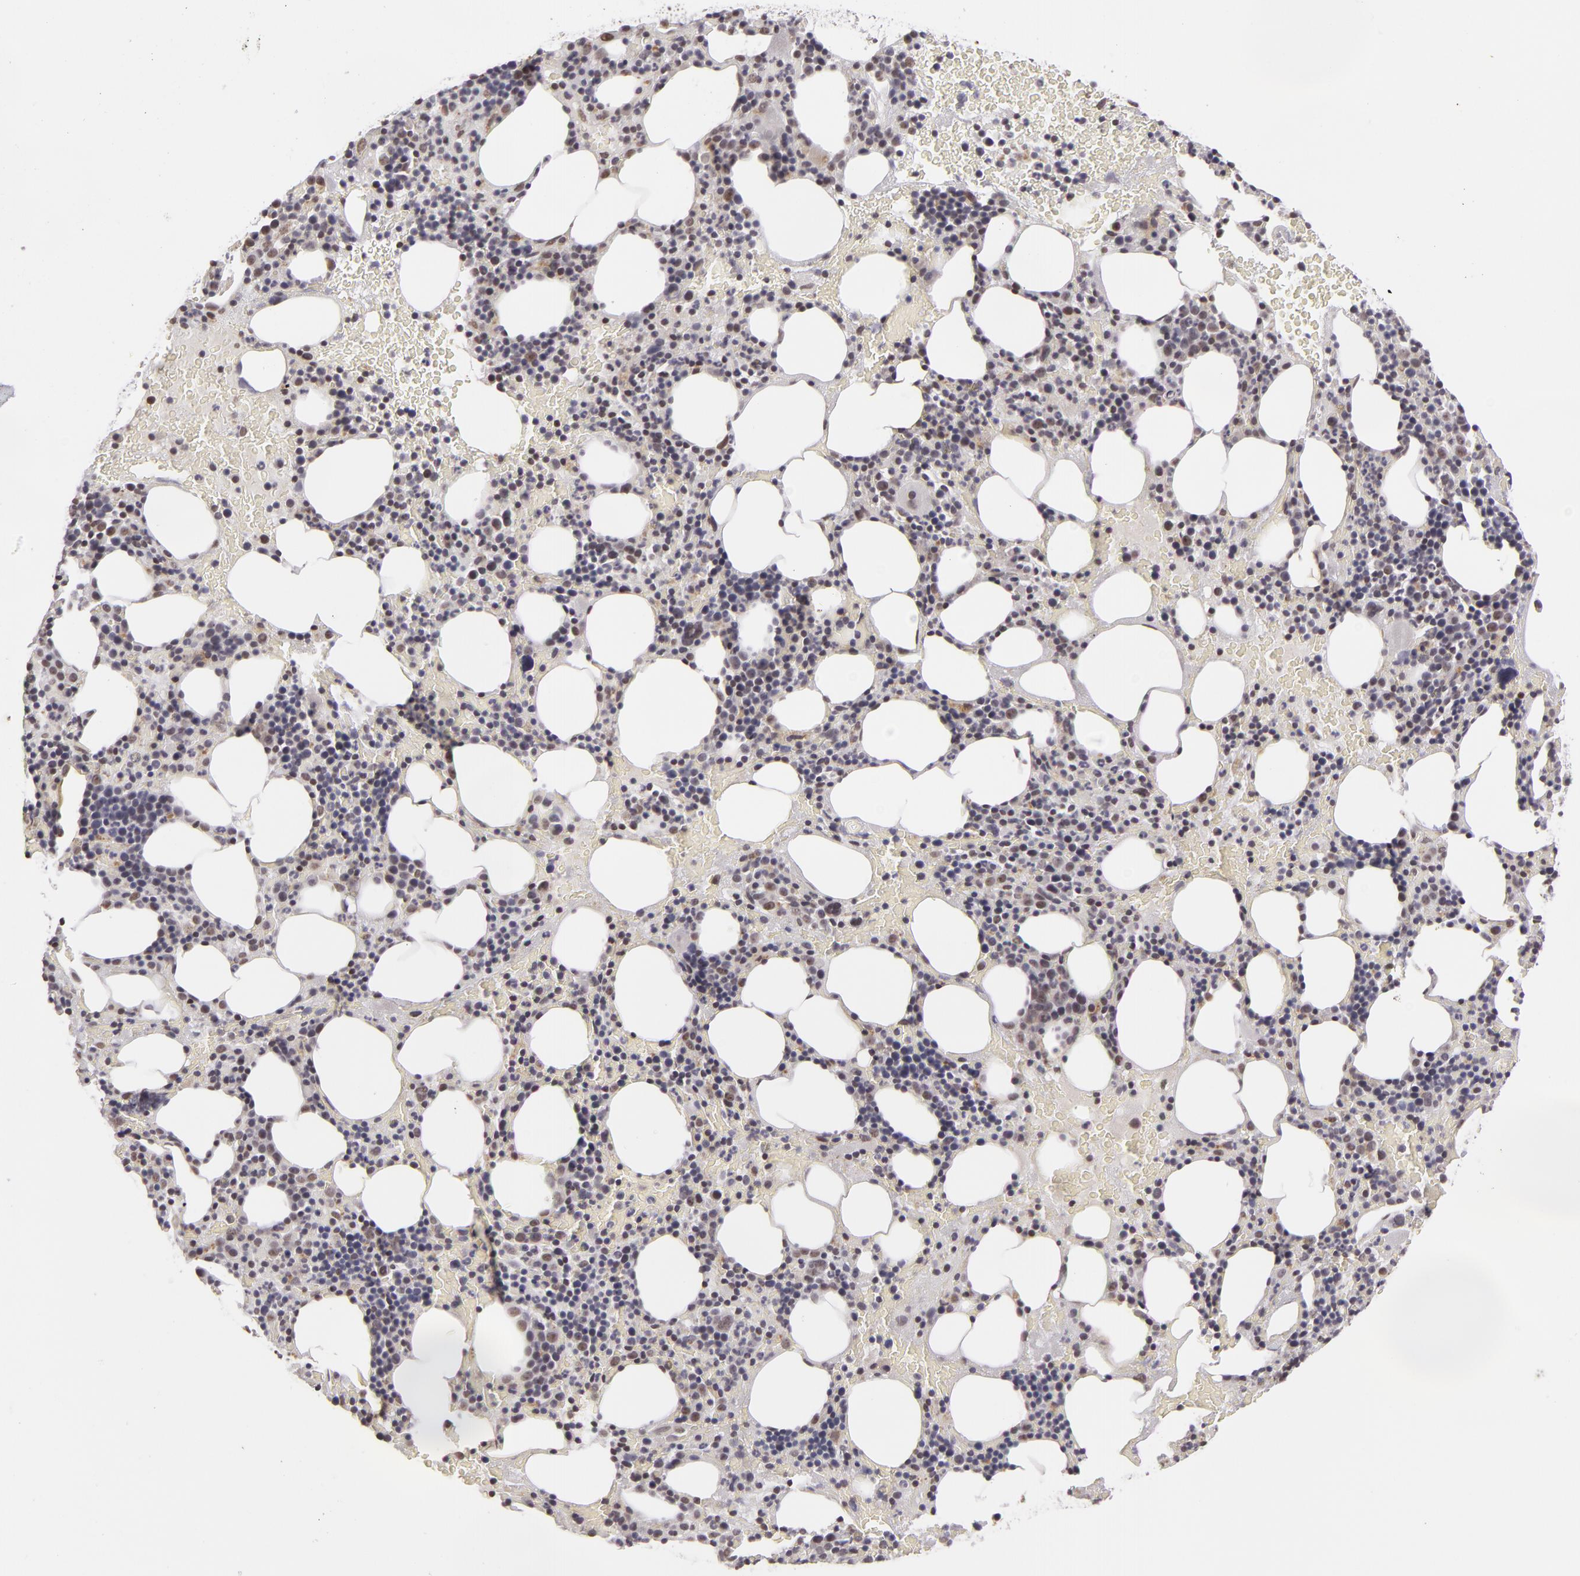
{"staining": {"intensity": "weak", "quantity": "<25%", "location": "nuclear"}, "tissue": "bone marrow", "cell_type": "Hematopoietic cells", "image_type": "normal", "snomed": [{"axis": "morphology", "description": "Normal tissue, NOS"}, {"axis": "topography", "description": "Bone marrow"}], "caption": "Immunohistochemistry photomicrograph of benign human bone marrow stained for a protein (brown), which reveals no positivity in hematopoietic cells.", "gene": "RRP7A", "patient": {"sex": "male", "age": 86}}